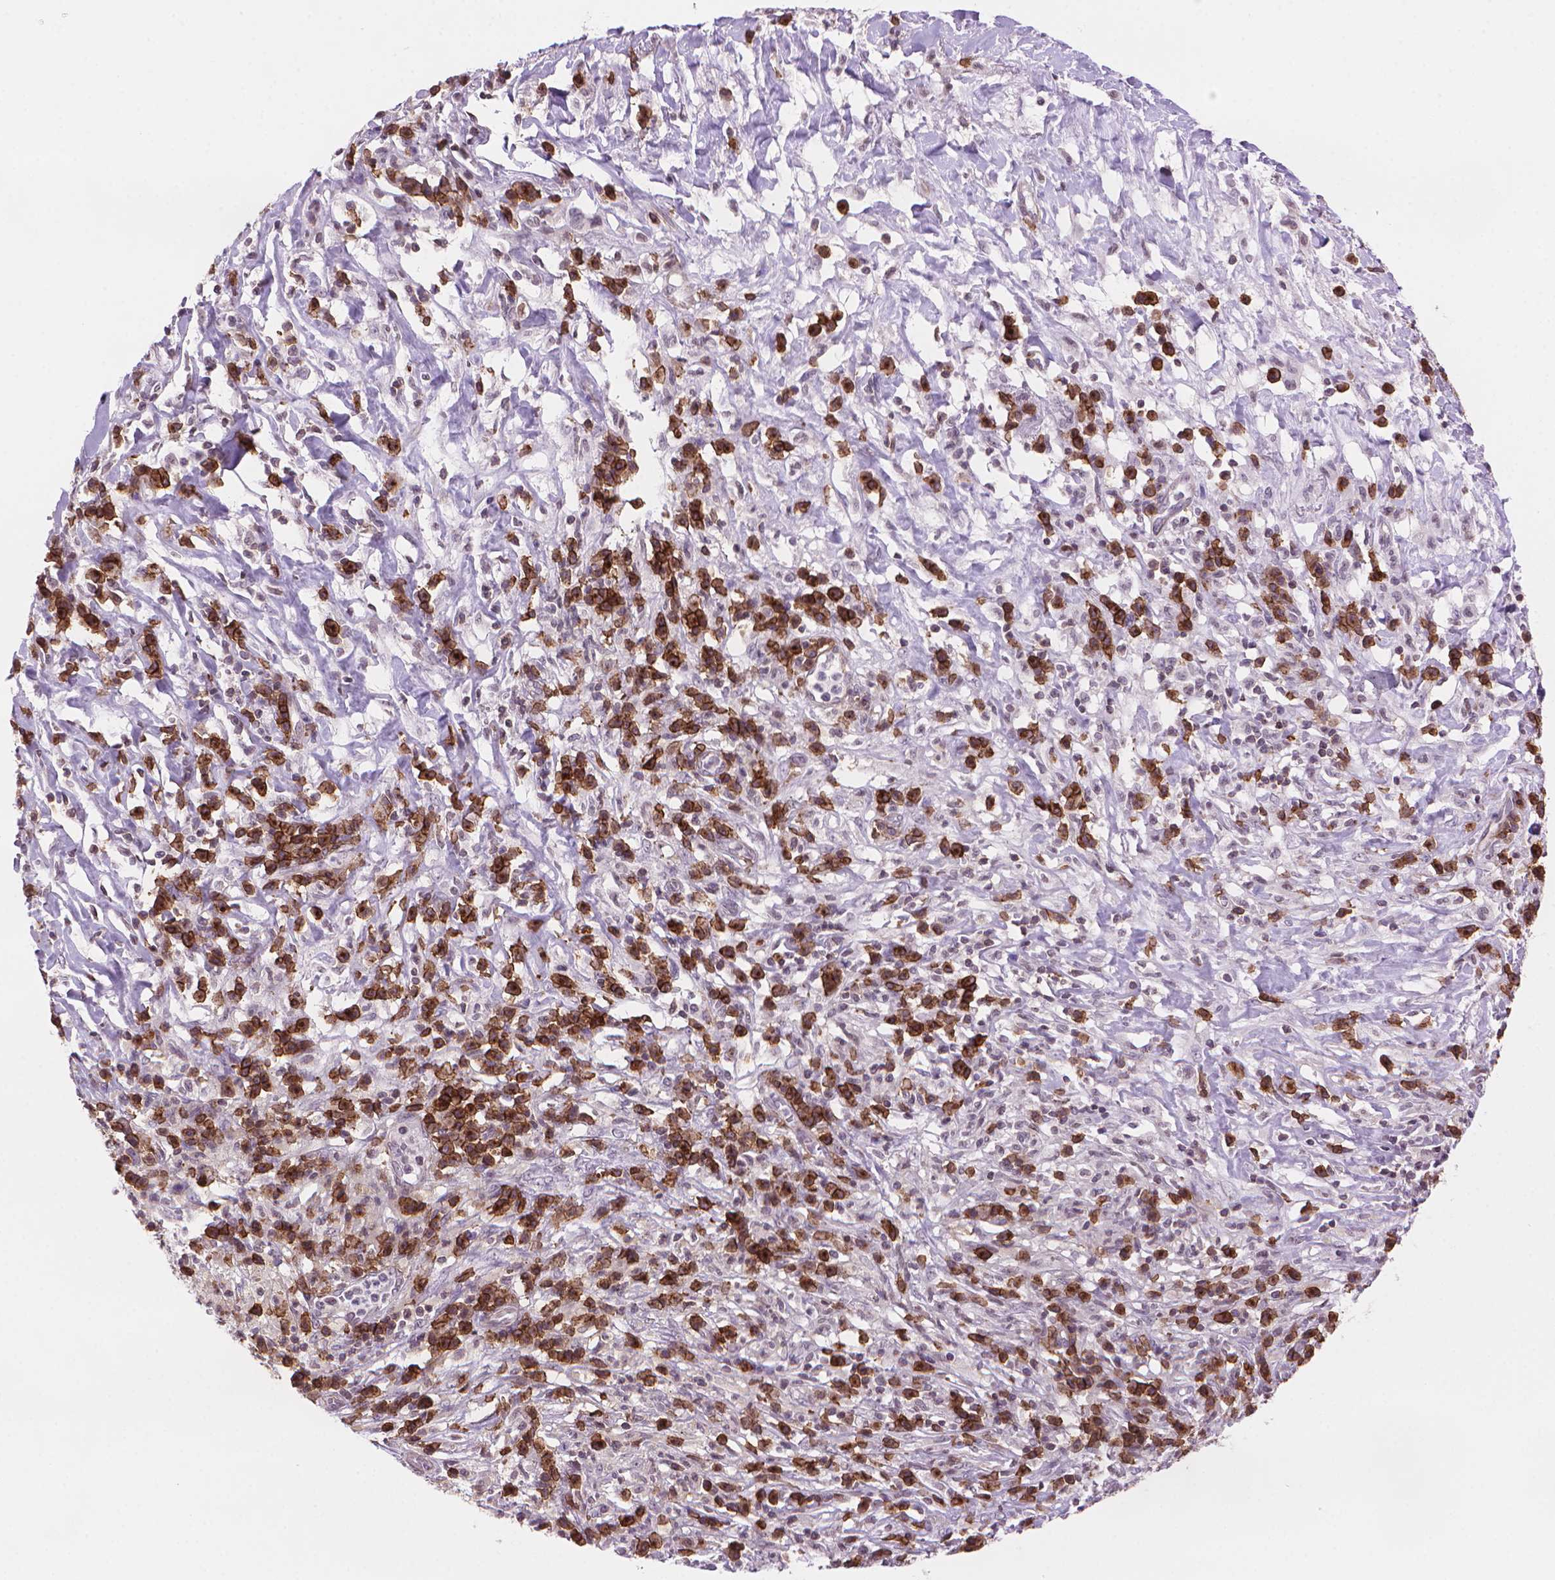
{"staining": {"intensity": "moderate", "quantity": ">75%", "location": "cytoplasmic/membranous"}, "tissue": "melanoma", "cell_type": "Tumor cells", "image_type": "cancer", "snomed": [{"axis": "morphology", "description": "Malignant melanoma, NOS"}, {"axis": "topography", "description": "Skin"}], "caption": "A photomicrograph showing moderate cytoplasmic/membranous staining in approximately >75% of tumor cells in melanoma, as visualized by brown immunohistochemical staining.", "gene": "TMEM184A", "patient": {"sex": "female", "age": 91}}